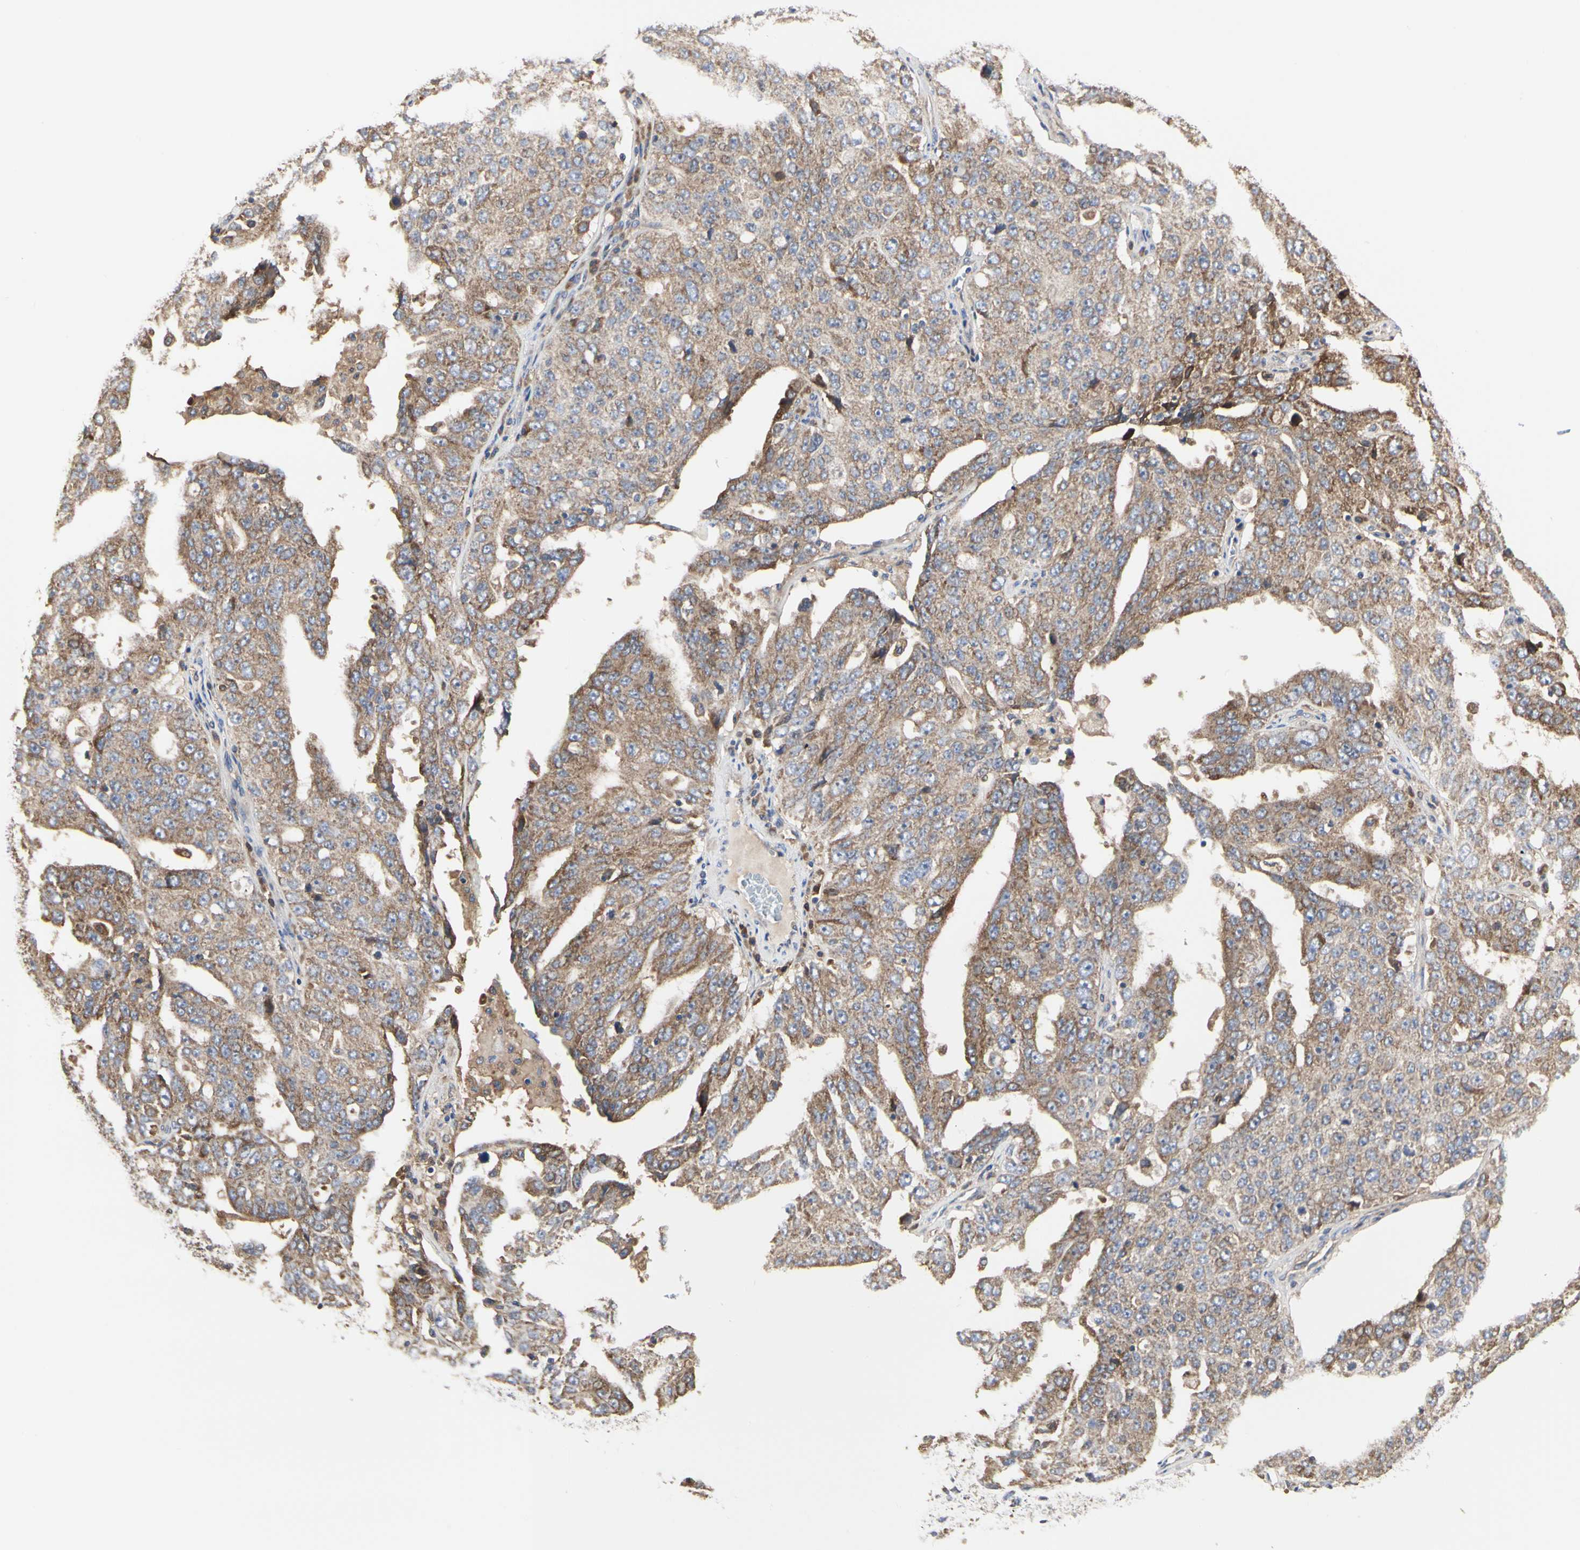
{"staining": {"intensity": "moderate", "quantity": ">75%", "location": "cytoplasmic/membranous"}, "tissue": "ovarian cancer", "cell_type": "Tumor cells", "image_type": "cancer", "snomed": [{"axis": "morphology", "description": "Carcinoma, endometroid"}, {"axis": "topography", "description": "Ovary"}], "caption": "Endometroid carcinoma (ovarian) stained with a brown dye reveals moderate cytoplasmic/membranous positive expression in about >75% of tumor cells.", "gene": "C3orf52", "patient": {"sex": "female", "age": 62}}